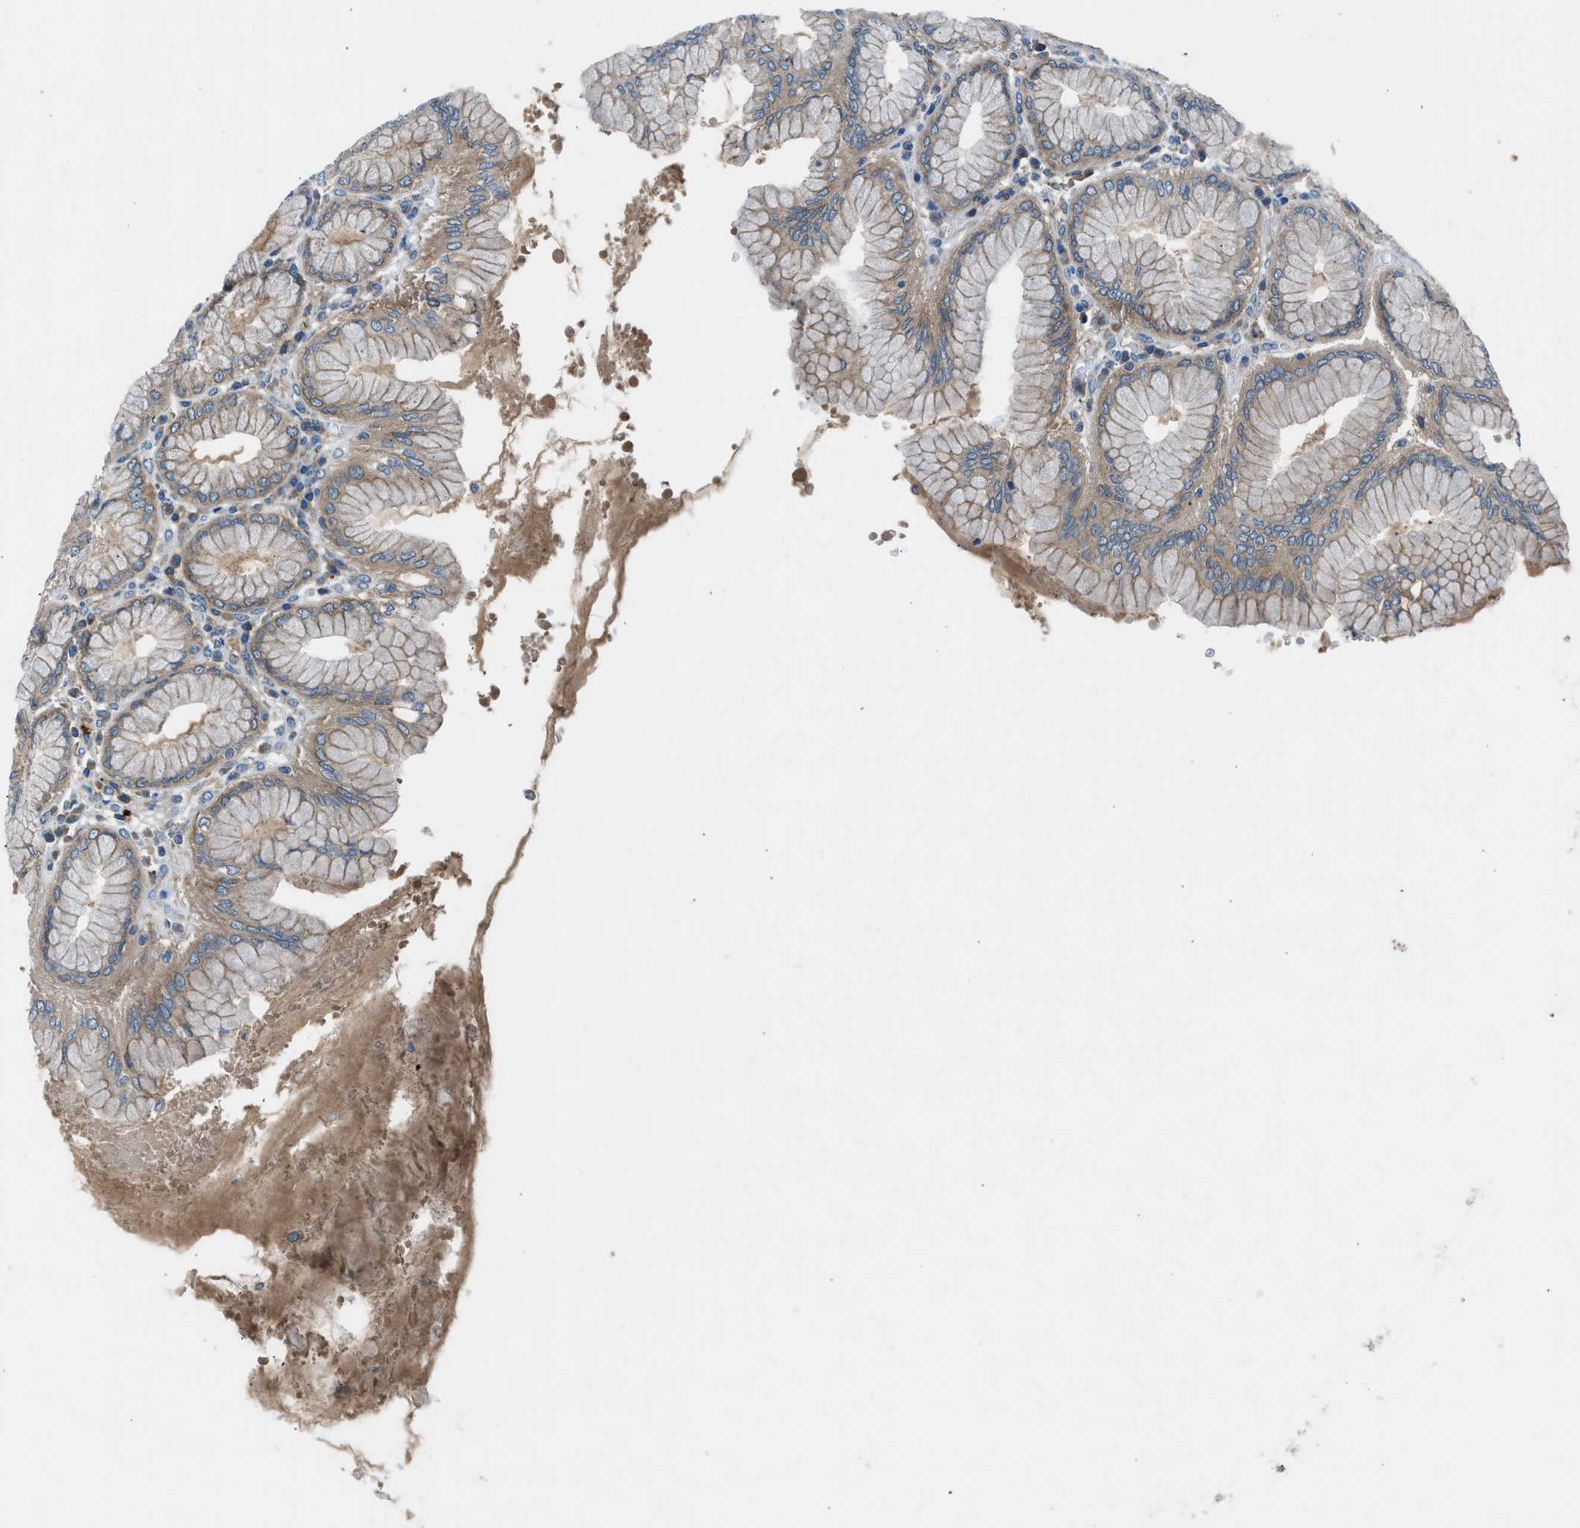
{"staining": {"intensity": "moderate", "quantity": ">75%", "location": "cytoplasmic/membranous"}, "tissue": "stomach", "cell_type": "Glandular cells", "image_type": "normal", "snomed": [{"axis": "morphology", "description": "Normal tissue, NOS"}, {"axis": "topography", "description": "Stomach"}, {"axis": "topography", "description": "Stomach, lower"}], "caption": "This histopathology image demonstrates IHC staining of normal stomach, with medium moderate cytoplasmic/membranous positivity in about >75% of glandular cells.", "gene": "BMP1", "patient": {"sex": "female", "age": 56}}